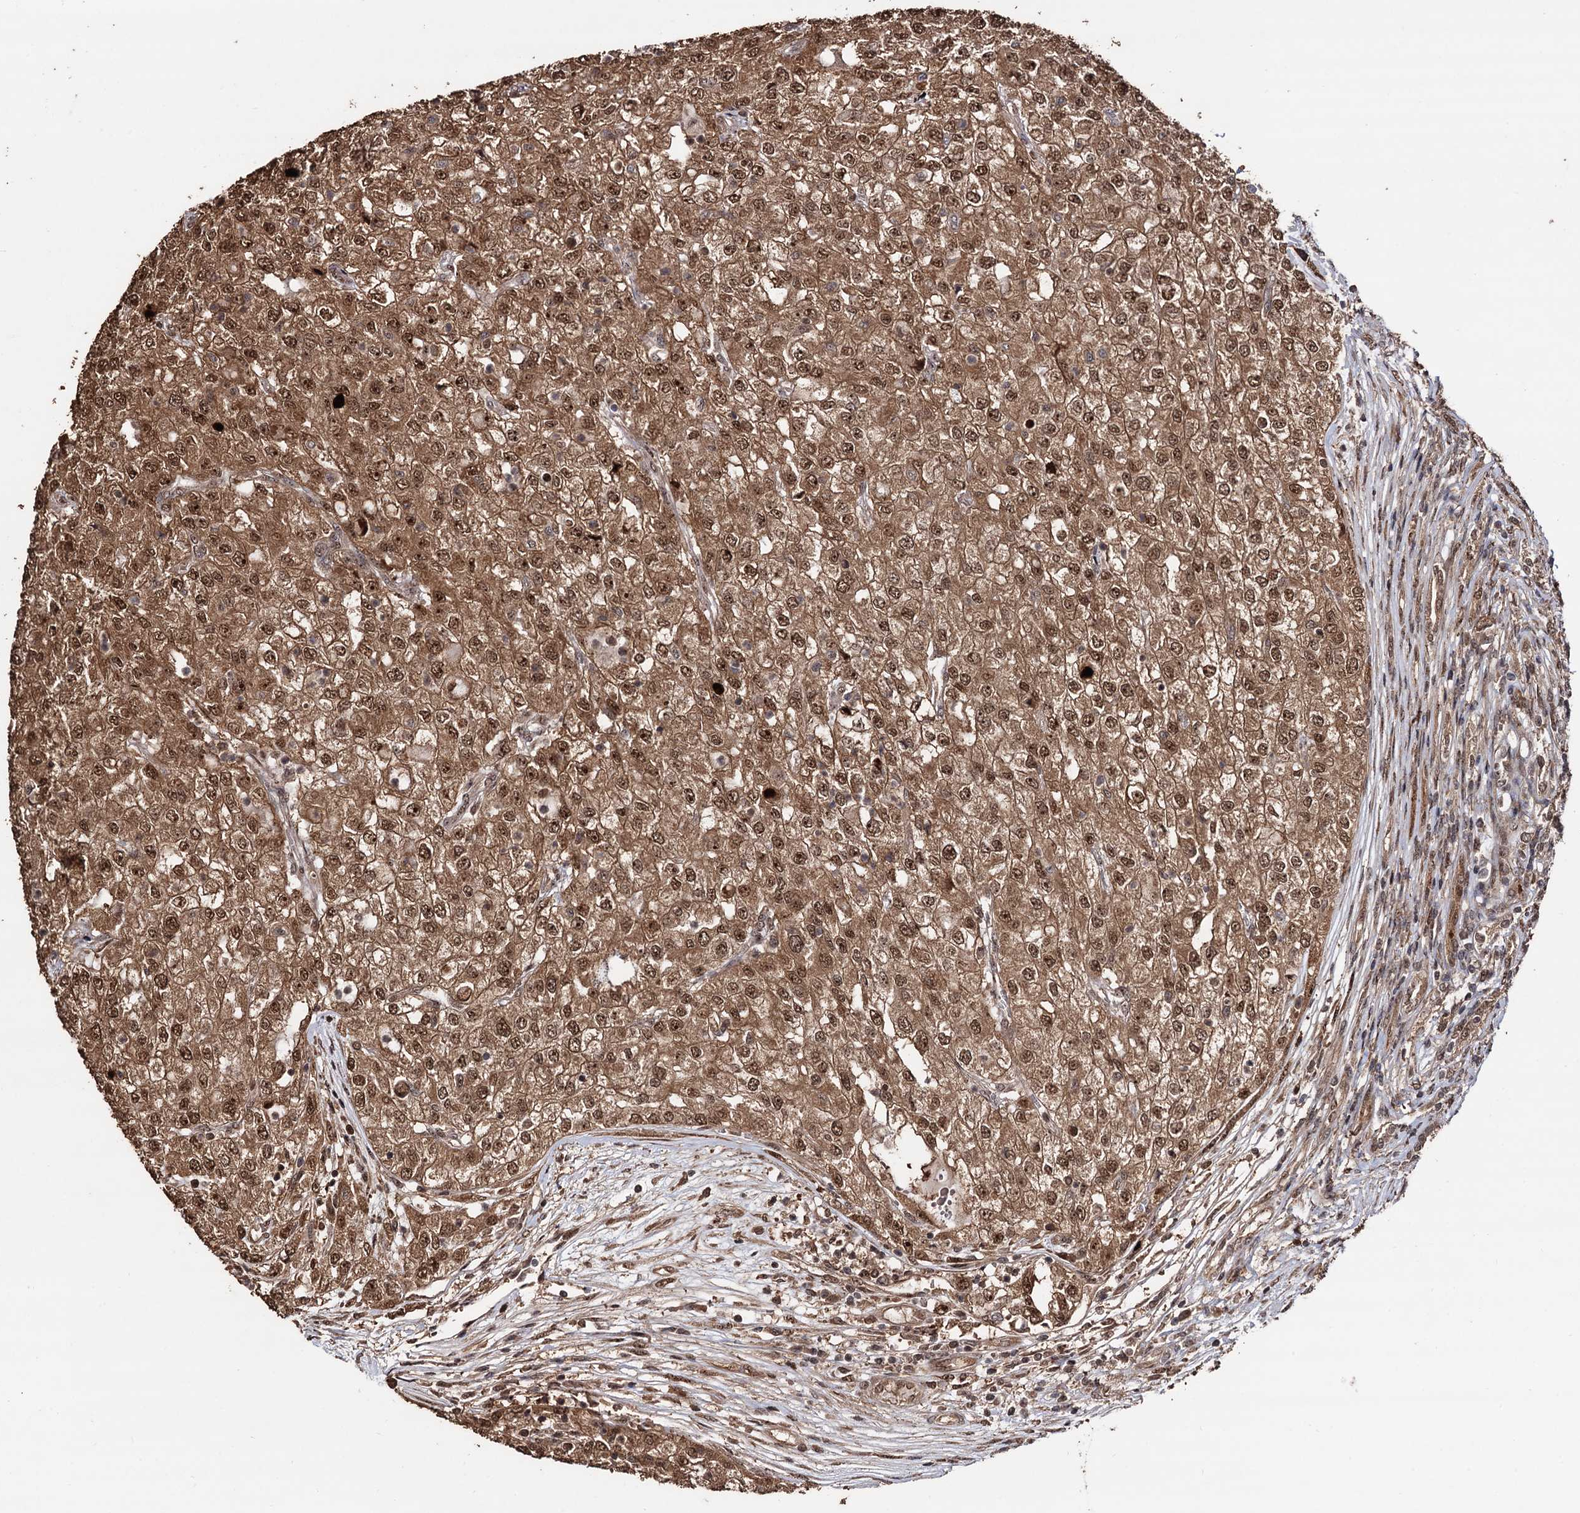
{"staining": {"intensity": "strong", "quantity": ">75%", "location": "cytoplasmic/membranous,nuclear"}, "tissue": "renal cancer", "cell_type": "Tumor cells", "image_type": "cancer", "snomed": [{"axis": "morphology", "description": "Adenocarcinoma, NOS"}, {"axis": "topography", "description": "Kidney"}], "caption": "A high amount of strong cytoplasmic/membranous and nuclear expression is present in about >75% of tumor cells in renal cancer (adenocarcinoma) tissue.", "gene": "PIGB", "patient": {"sex": "female", "age": 54}}